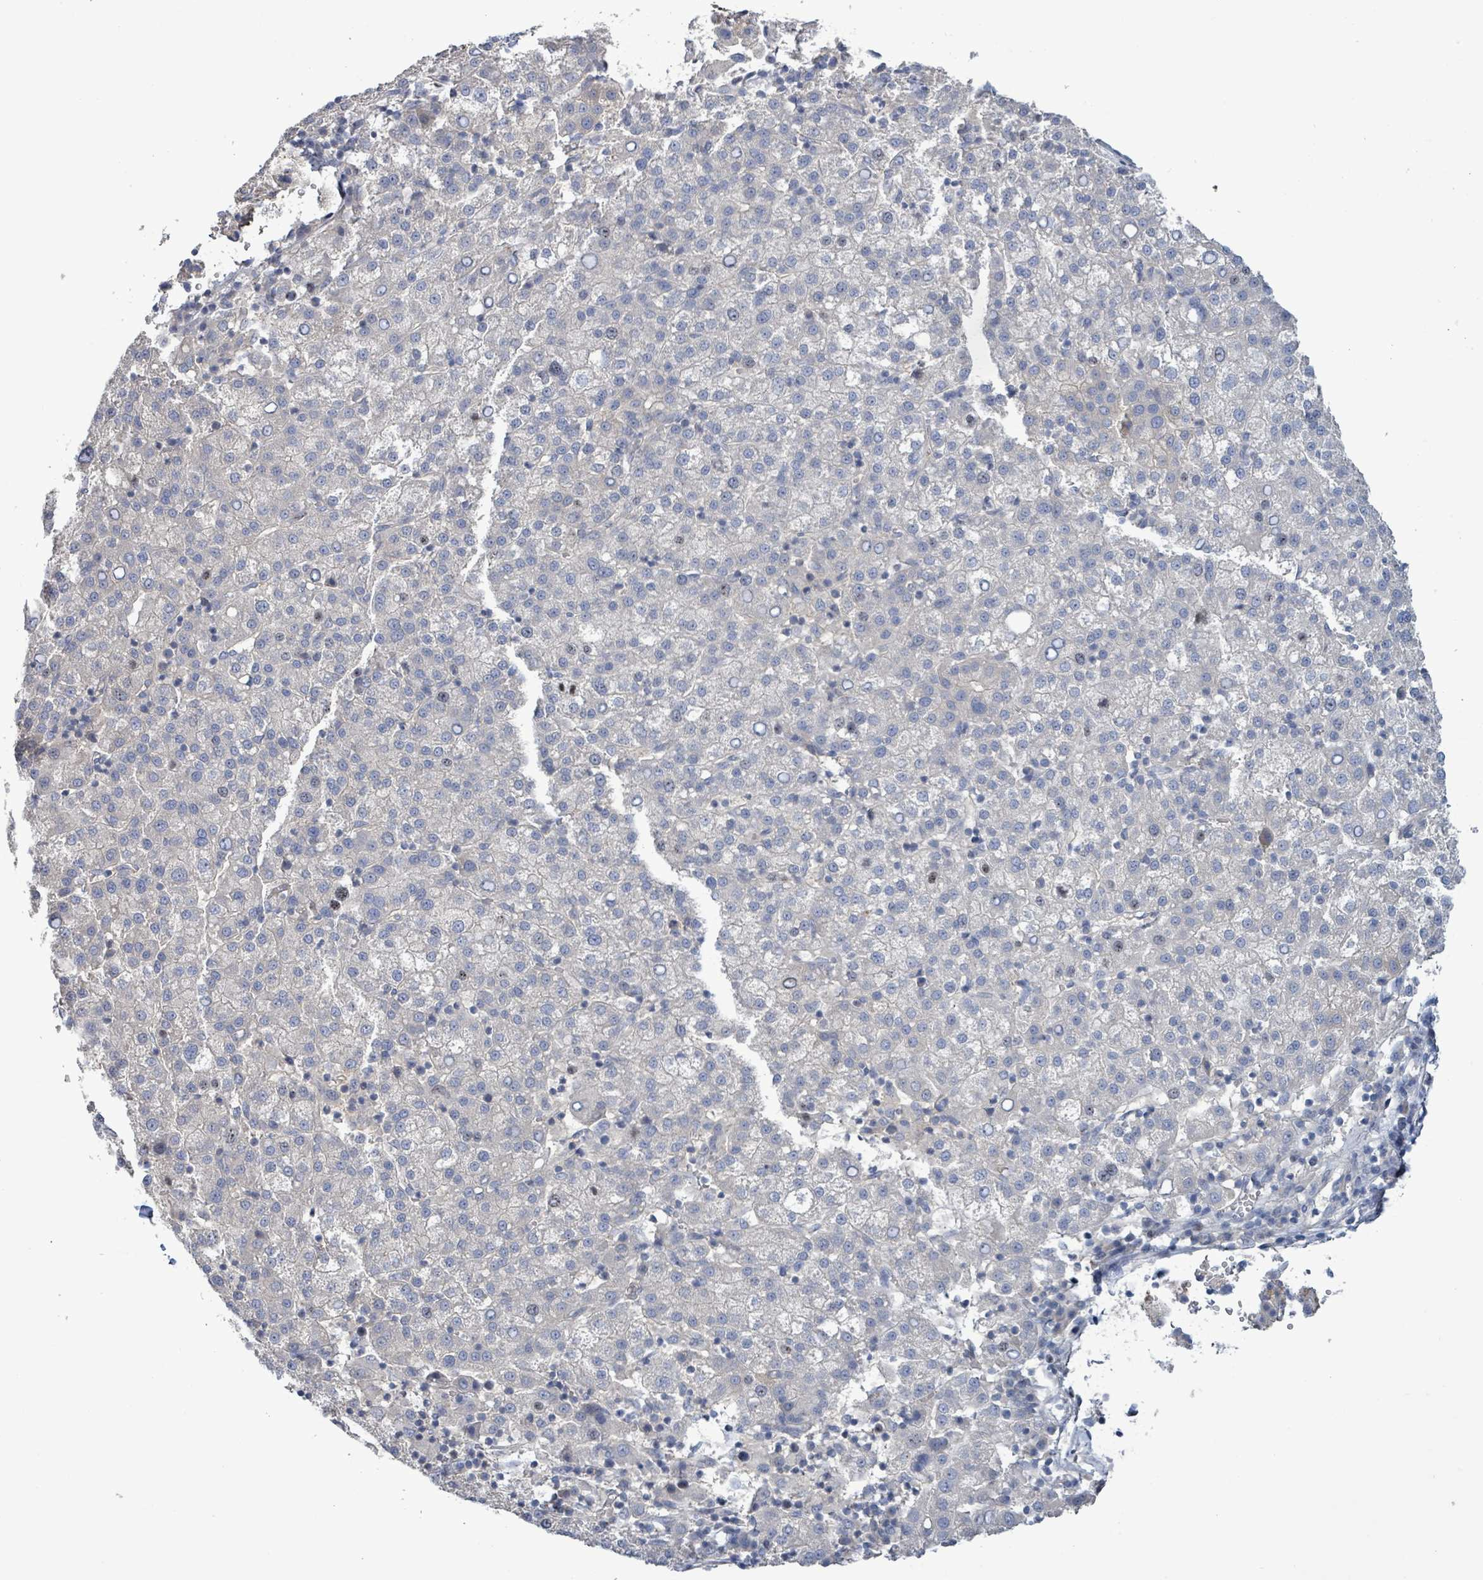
{"staining": {"intensity": "negative", "quantity": "none", "location": "none"}, "tissue": "liver cancer", "cell_type": "Tumor cells", "image_type": "cancer", "snomed": [{"axis": "morphology", "description": "Carcinoma, Hepatocellular, NOS"}, {"axis": "topography", "description": "Liver"}], "caption": "Immunohistochemistry histopathology image of human liver cancer (hepatocellular carcinoma) stained for a protein (brown), which demonstrates no staining in tumor cells.", "gene": "KRAS", "patient": {"sex": "female", "age": 58}}